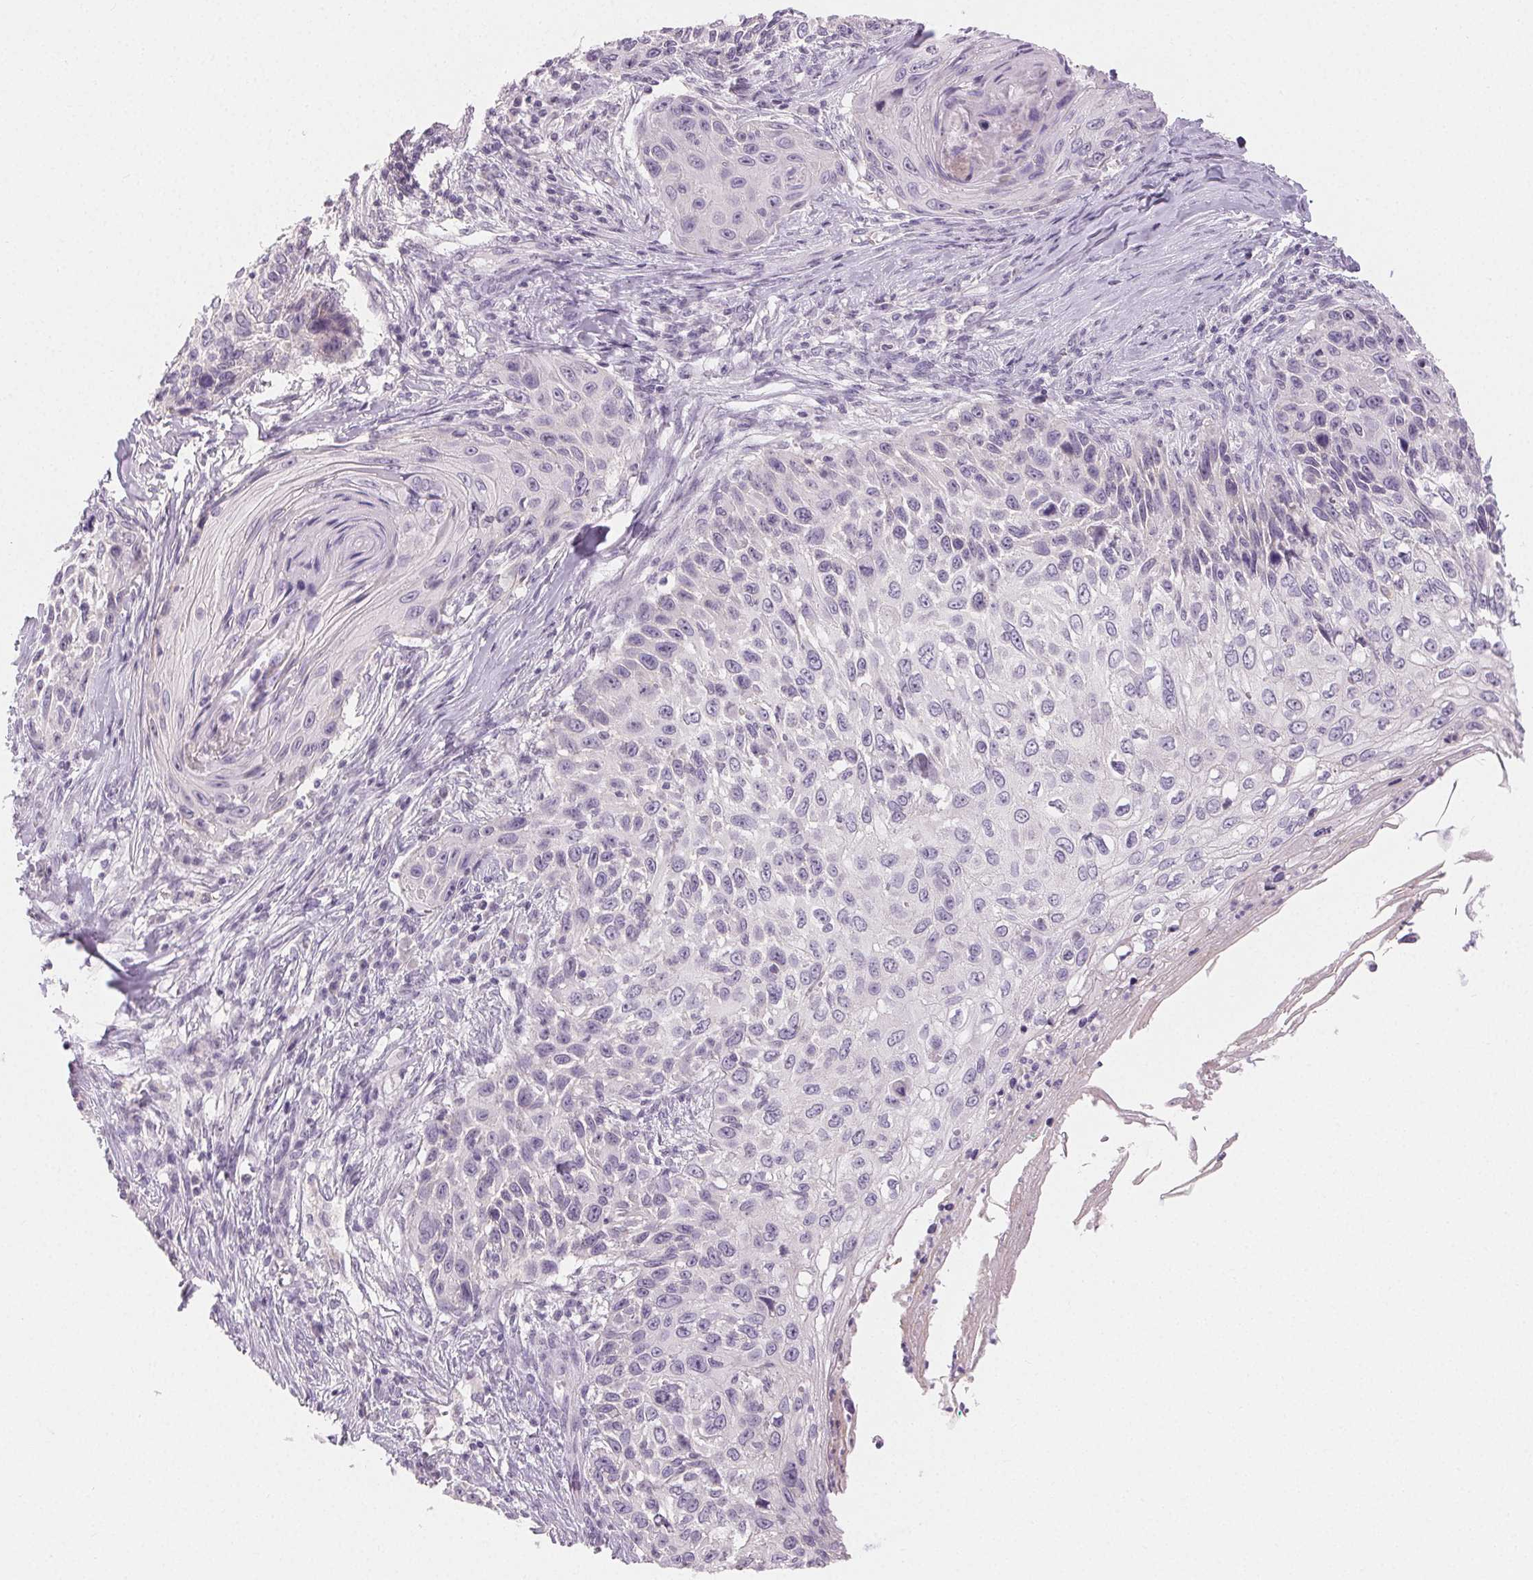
{"staining": {"intensity": "negative", "quantity": "none", "location": "none"}, "tissue": "skin cancer", "cell_type": "Tumor cells", "image_type": "cancer", "snomed": [{"axis": "morphology", "description": "Squamous cell carcinoma, NOS"}, {"axis": "topography", "description": "Skin"}], "caption": "This is a photomicrograph of IHC staining of skin squamous cell carcinoma, which shows no staining in tumor cells.", "gene": "SFTPD", "patient": {"sex": "male", "age": 92}}